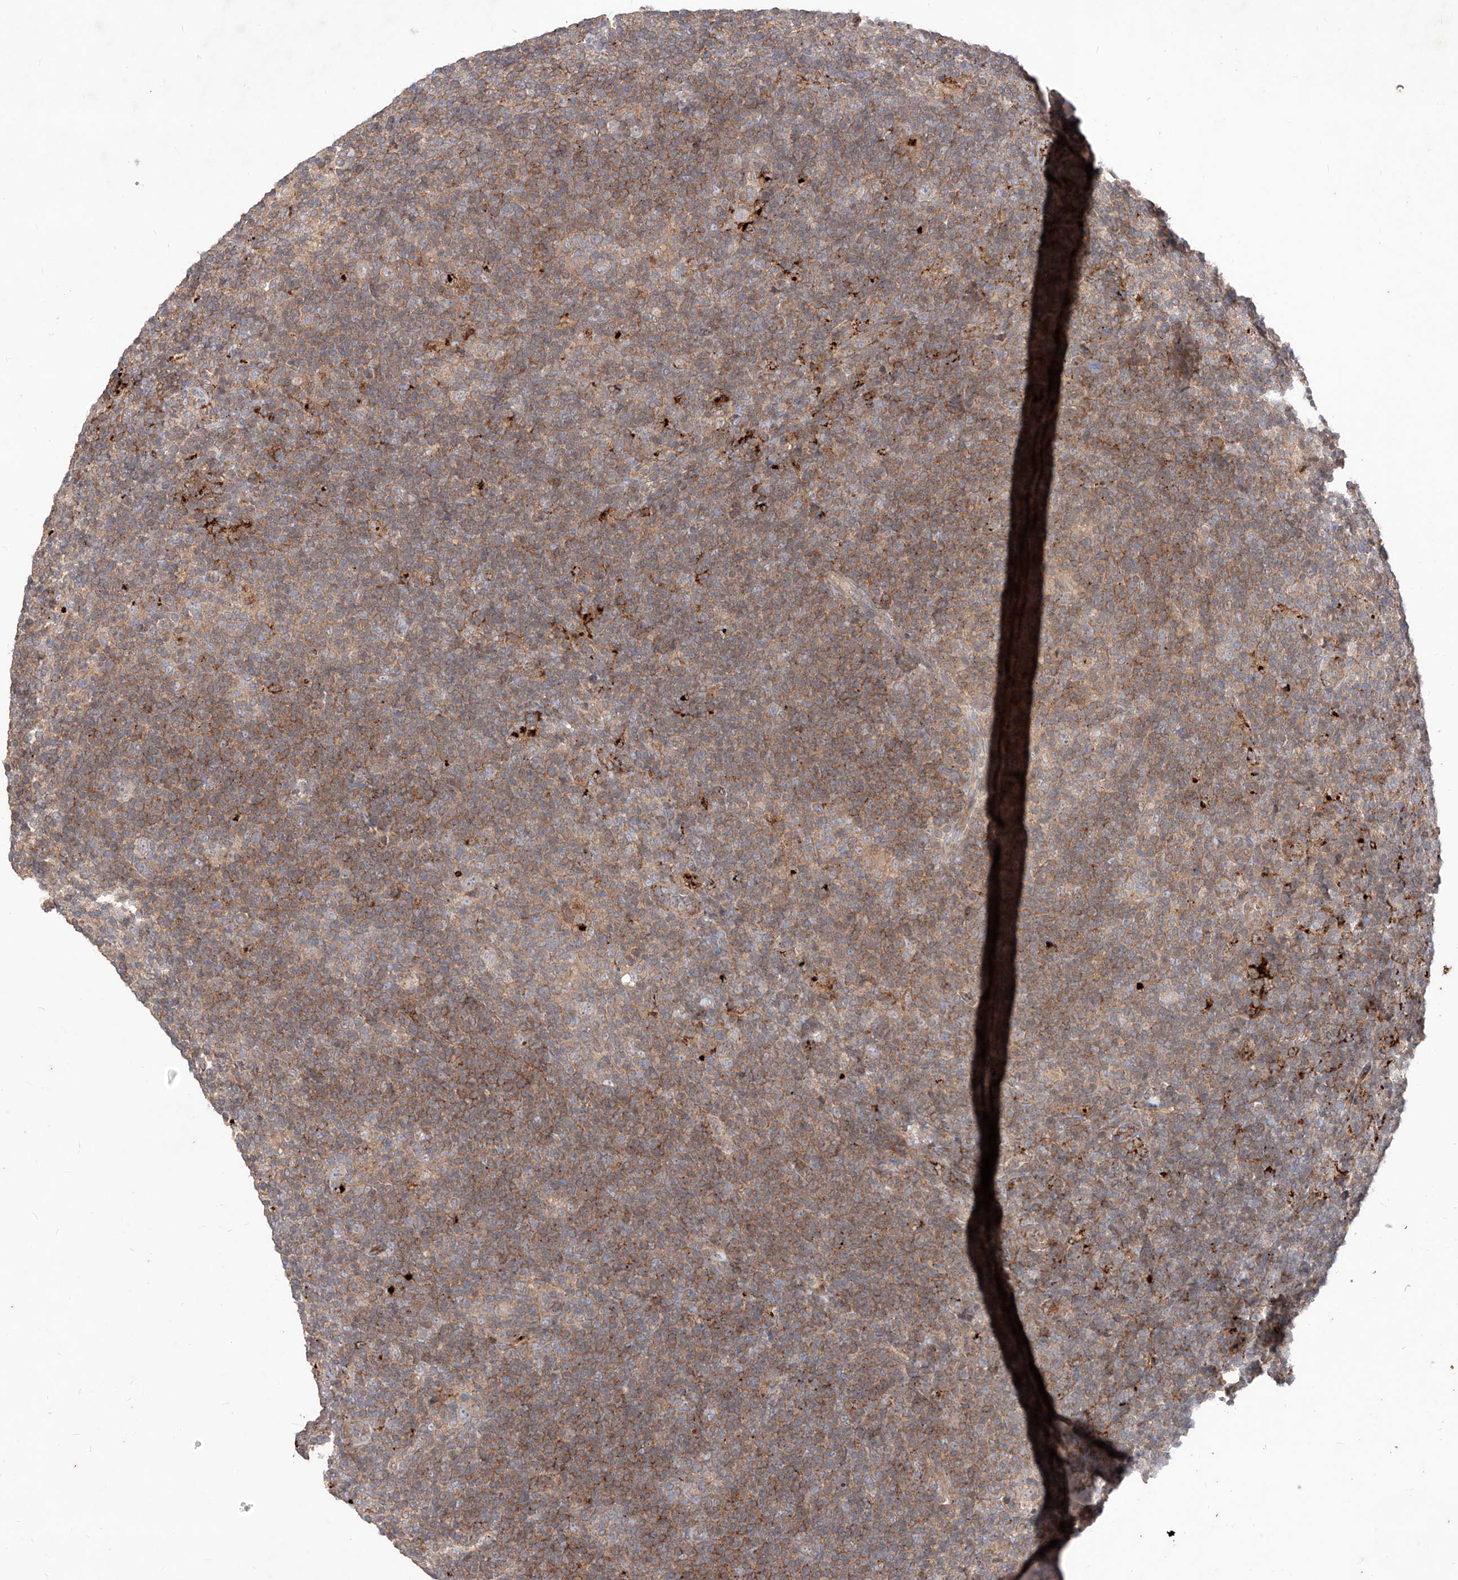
{"staining": {"intensity": "weak", "quantity": "25%-75%", "location": "cytoplasmic/membranous"}, "tissue": "lymphoma", "cell_type": "Tumor cells", "image_type": "cancer", "snomed": [{"axis": "morphology", "description": "Hodgkin's disease, NOS"}, {"axis": "topography", "description": "Lymph node"}], "caption": "Brown immunohistochemical staining in lymphoma reveals weak cytoplasmic/membranous staining in about 25%-75% of tumor cells.", "gene": "TSNAX", "patient": {"sex": "female", "age": 57}}